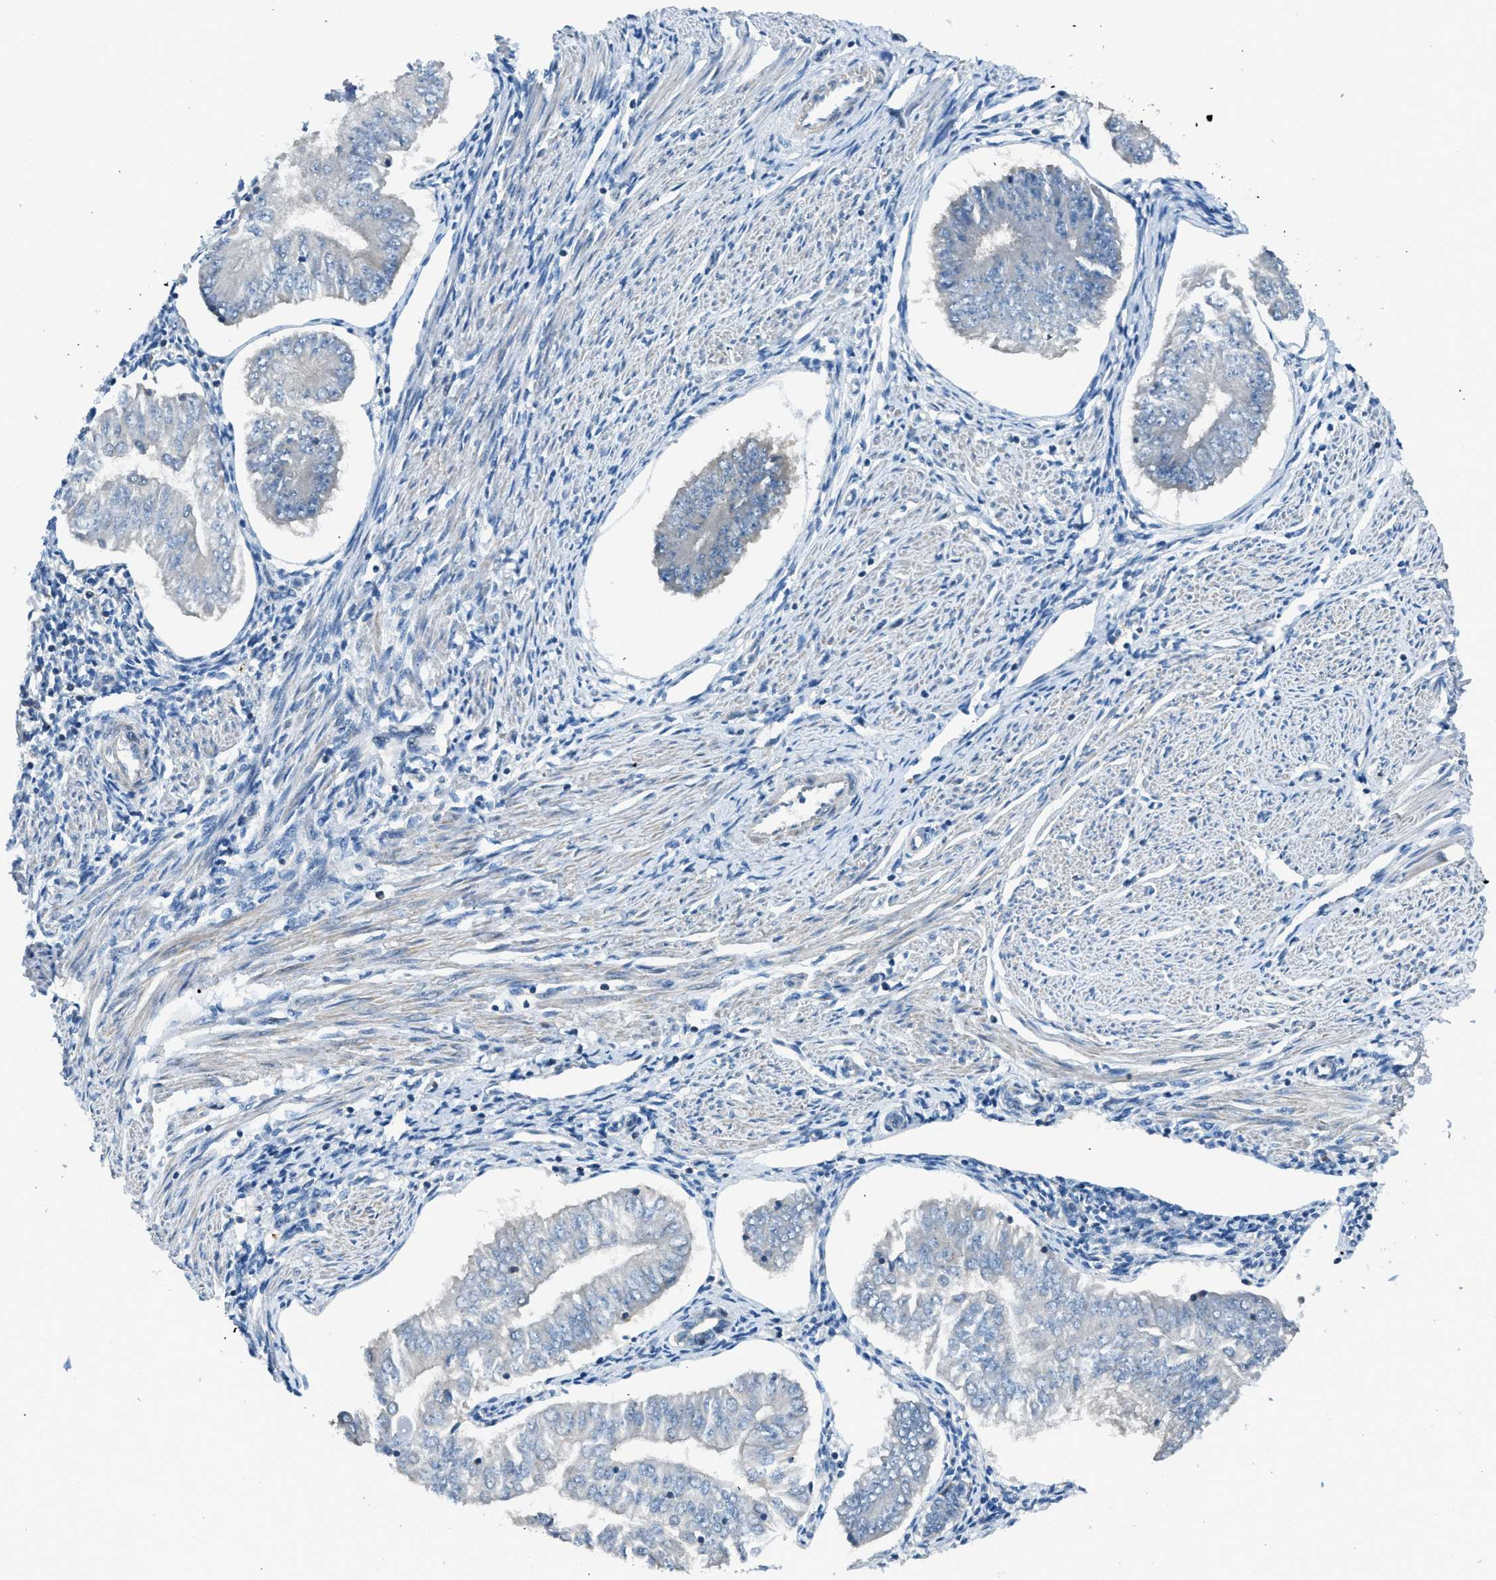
{"staining": {"intensity": "negative", "quantity": "none", "location": "none"}, "tissue": "endometrial cancer", "cell_type": "Tumor cells", "image_type": "cancer", "snomed": [{"axis": "morphology", "description": "Adenocarcinoma, NOS"}, {"axis": "topography", "description": "Endometrium"}], "caption": "Human endometrial cancer stained for a protein using IHC exhibits no expression in tumor cells.", "gene": "LMLN", "patient": {"sex": "female", "age": 53}}